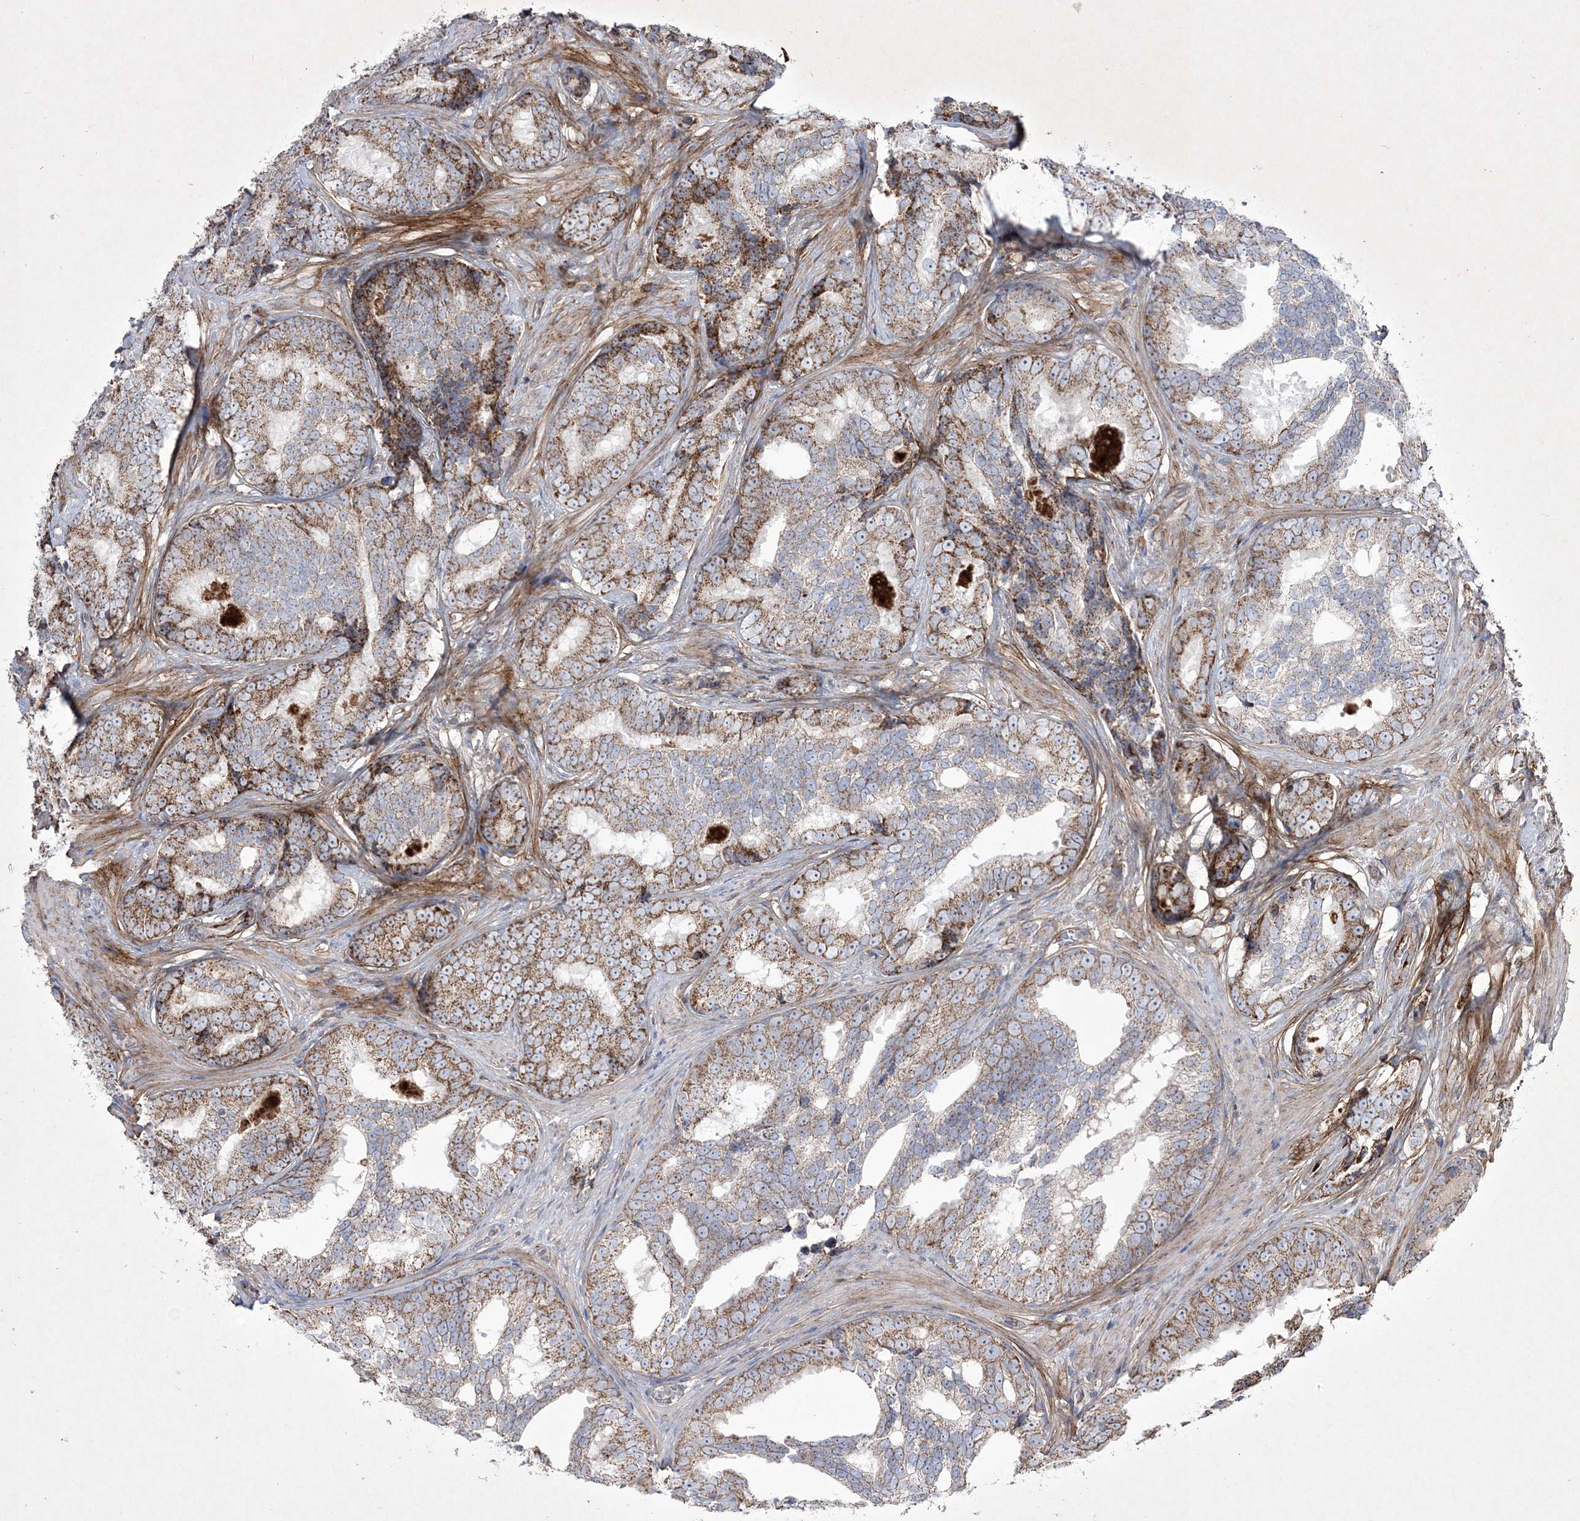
{"staining": {"intensity": "moderate", "quantity": ">75%", "location": "cytoplasmic/membranous"}, "tissue": "prostate cancer", "cell_type": "Tumor cells", "image_type": "cancer", "snomed": [{"axis": "morphology", "description": "Adenocarcinoma, High grade"}, {"axis": "topography", "description": "Prostate"}], "caption": "Prostate cancer (high-grade adenocarcinoma) tissue reveals moderate cytoplasmic/membranous positivity in about >75% of tumor cells, visualized by immunohistochemistry.", "gene": "RICTOR", "patient": {"sex": "male", "age": 66}}